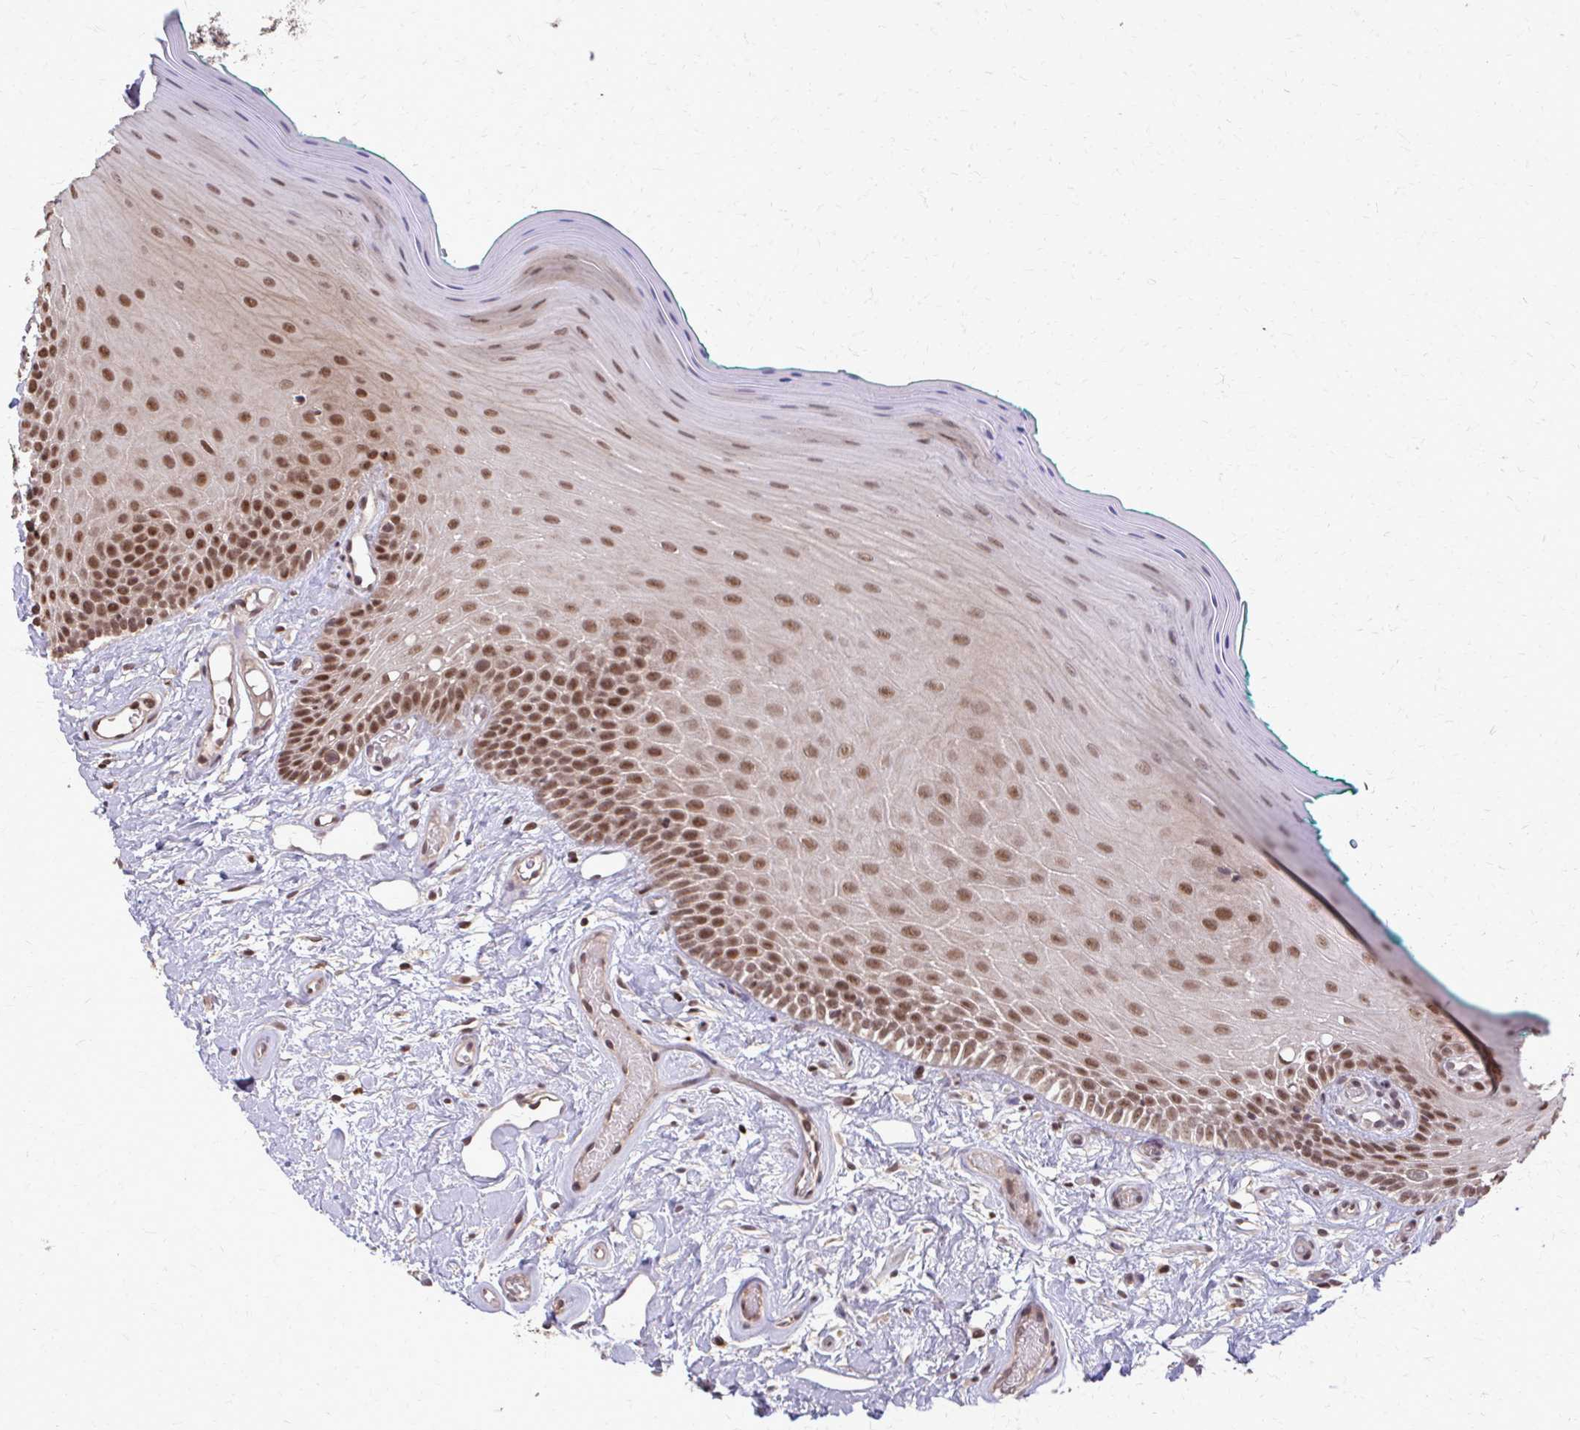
{"staining": {"intensity": "strong", "quantity": "25%-75%", "location": "nuclear"}, "tissue": "oral mucosa", "cell_type": "Squamous epithelial cells", "image_type": "normal", "snomed": [{"axis": "morphology", "description": "Normal tissue, NOS"}, {"axis": "topography", "description": "Oral tissue"}], "caption": "This photomicrograph displays immunohistochemistry (IHC) staining of benign oral mucosa, with high strong nuclear staining in about 25%-75% of squamous epithelial cells.", "gene": "SS18", "patient": {"sex": "female", "age": 40}}